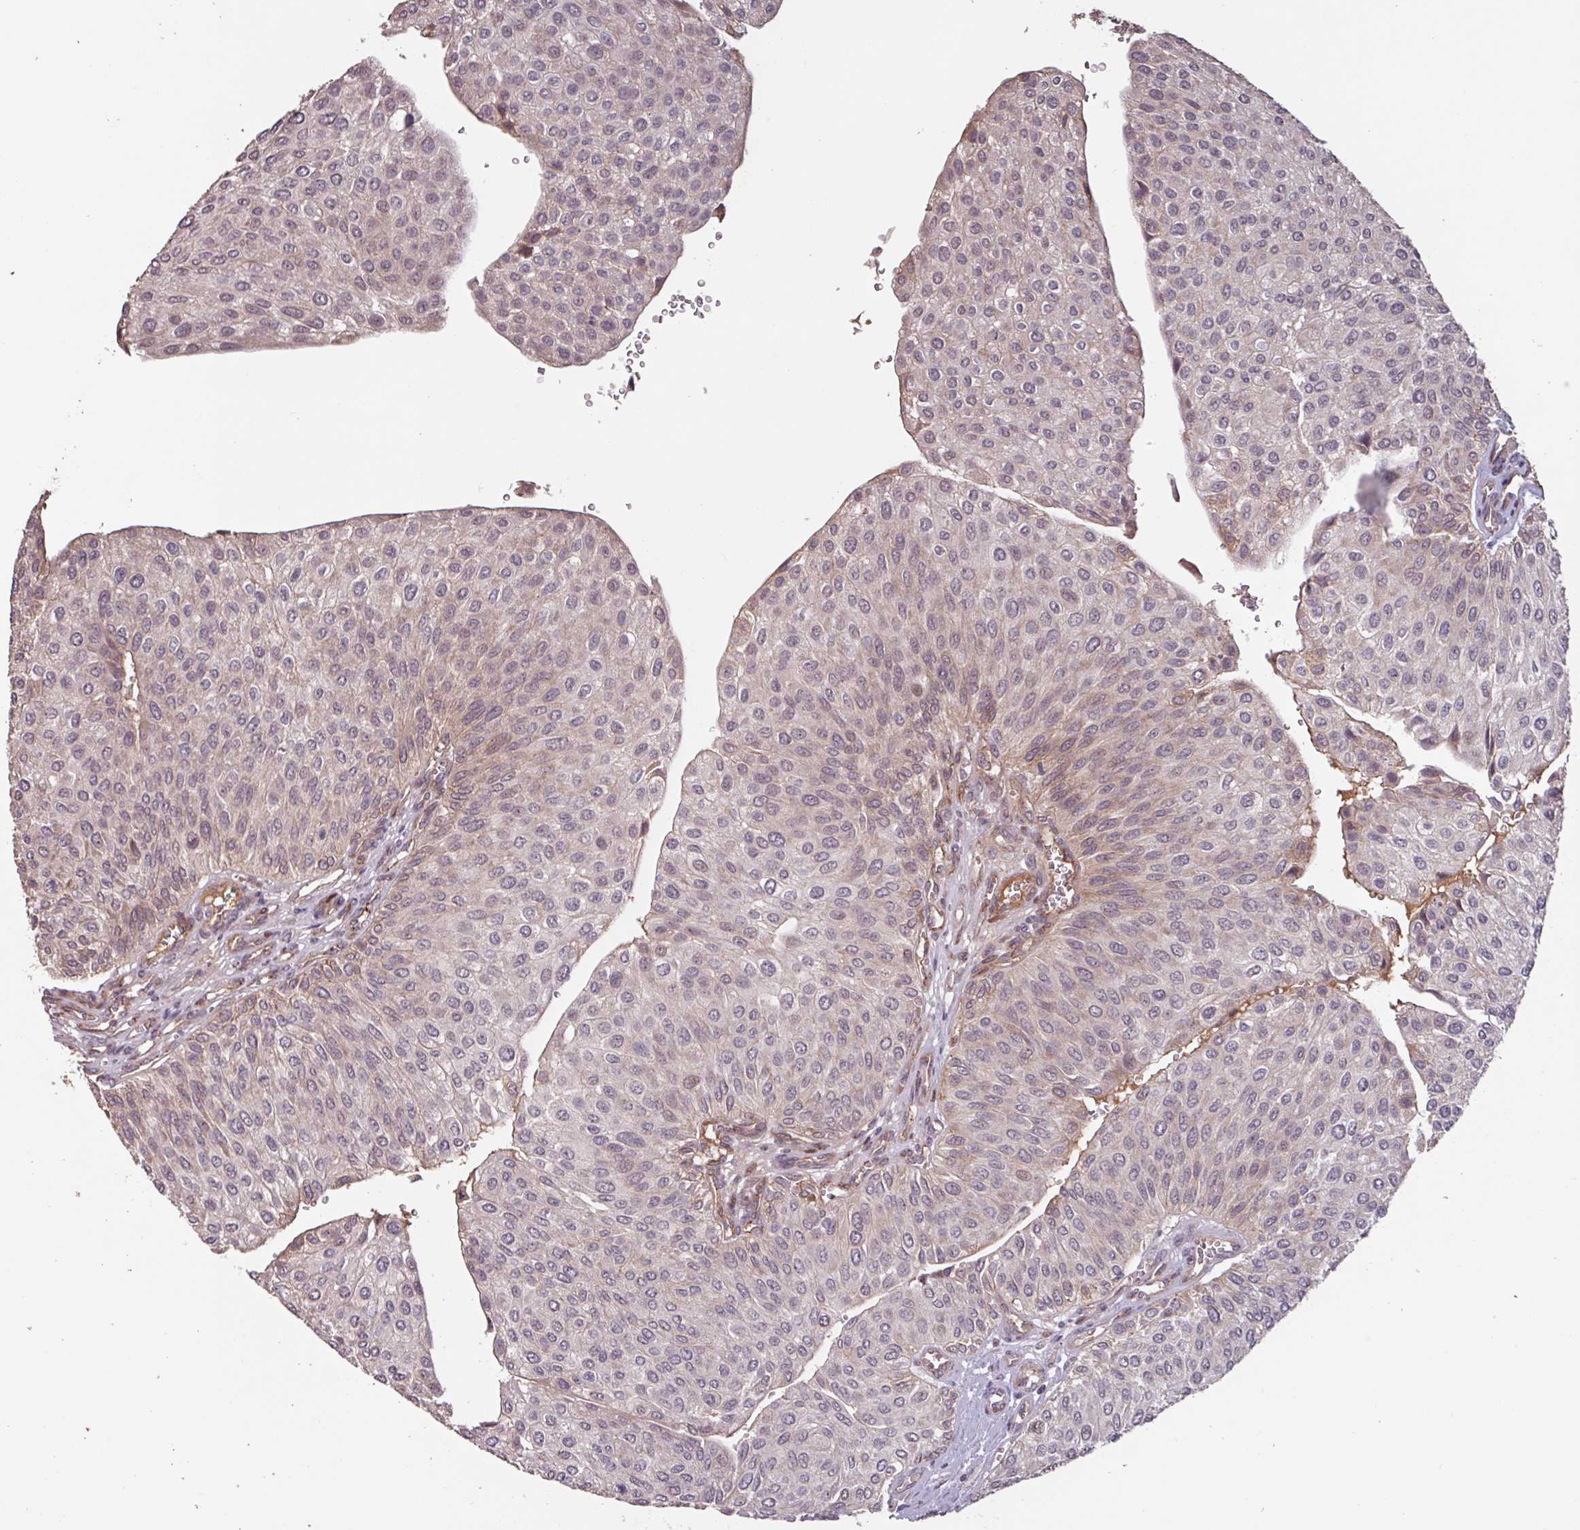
{"staining": {"intensity": "weak", "quantity": "25%-75%", "location": "cytoplasmic/membranous,nuclear"}, "tissue": "urothelial cancer", "cell_type": "Tumor cells", "image_type": "cancer", "snomed": [{"axis": "morphology", "description": "Urothelial carcinoma, NOS"}, {"axis": "topography", "description": "Urinary bladder"}], "caption": "Brown immunohistochemical staining in transitional cell carcinoma exhibits weak cytoplasmic/membranous and nuclear expression in about 25%-75% of tumor cells. The staining was performed using DAB (3,3'-diaminobenzidine) to visualize the protein expression in brown, while the nuclei were stained in blue with hematoxylin (Magnification: 20x).", "gene": "TMEM88", "patient": {"sex": "male", "age": 67}}